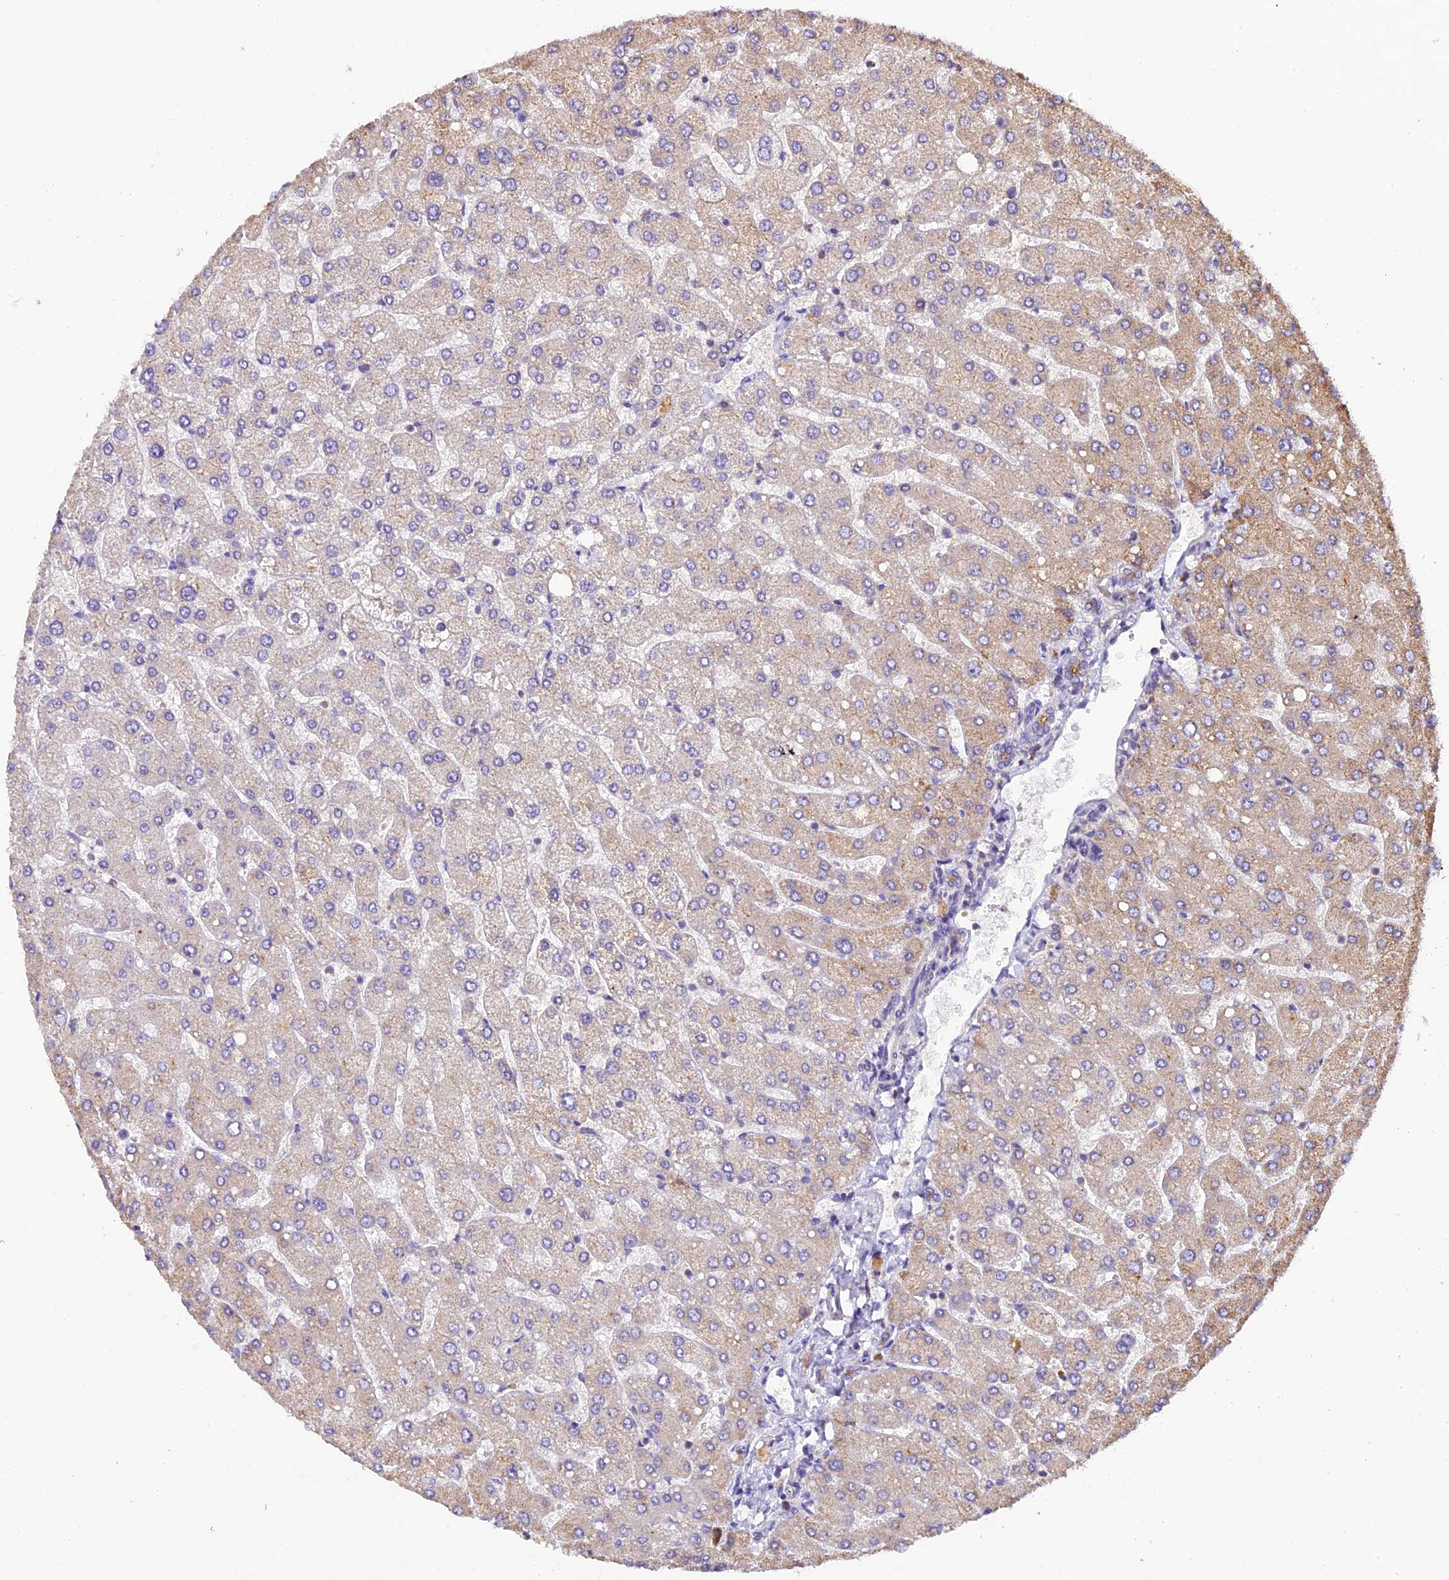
{"staining": {"intensity": "weak", "quantity": "<25%", "location": "cytoplasmic/membranous"}, "tissue": "liver", "cell_type": "Cholangiocytes", "image_type": "normal", "snomed": [{"axis": "morphology", "description": "Normal tissue, NOS"}, {"axis": "topography", "description": "Liver"}], "caption": "The photomicrograph displays no staining of cholangiocytes in normal liver. (DAB immunohistochemistry with hematoxylin counter stain).", "gene": "DGKH", "patient": {"sex": "male", "age": 55}}